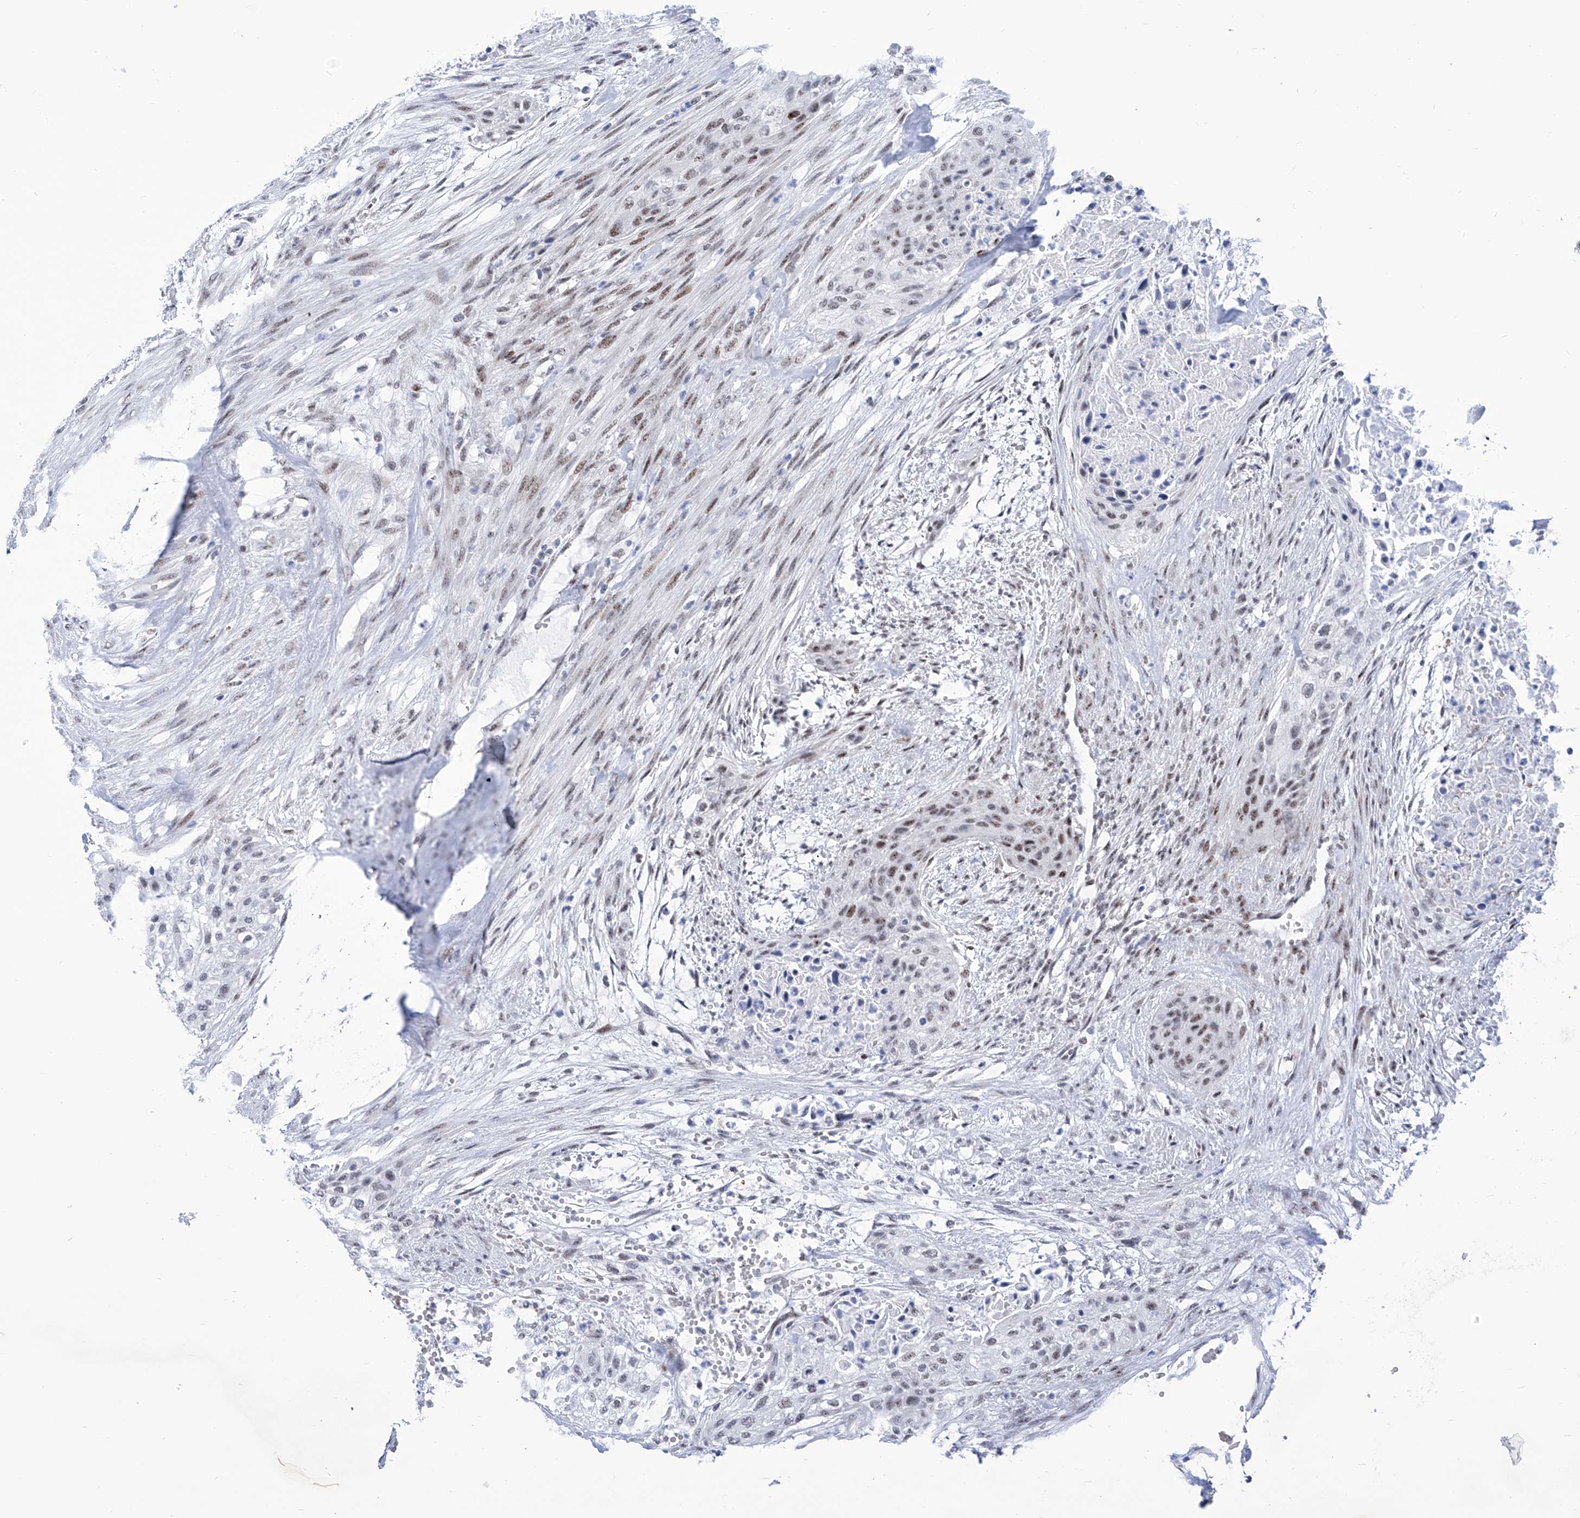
{"staining": {"intensity": "moderate", "quantity": "25%-75%", "location": "nuclear"}, "tissue": "urothelial cancer", "cell_type": "Tumor cells", "image_type": "cancer", "snomed": [{"axis": "morphology", "description": "Urothelial carcinoma, High grade"}, {"axis": "topography", "description": "Urinary bladder"}], "caption": "Urothelial carcinoma (high-grade) tissue shows moderate nuclear expression in about 25%-75% of tumor cells, visualized by immunohistochemistry.", "gene": "SART1", "patient": {"sex": "male", "age": 35}}